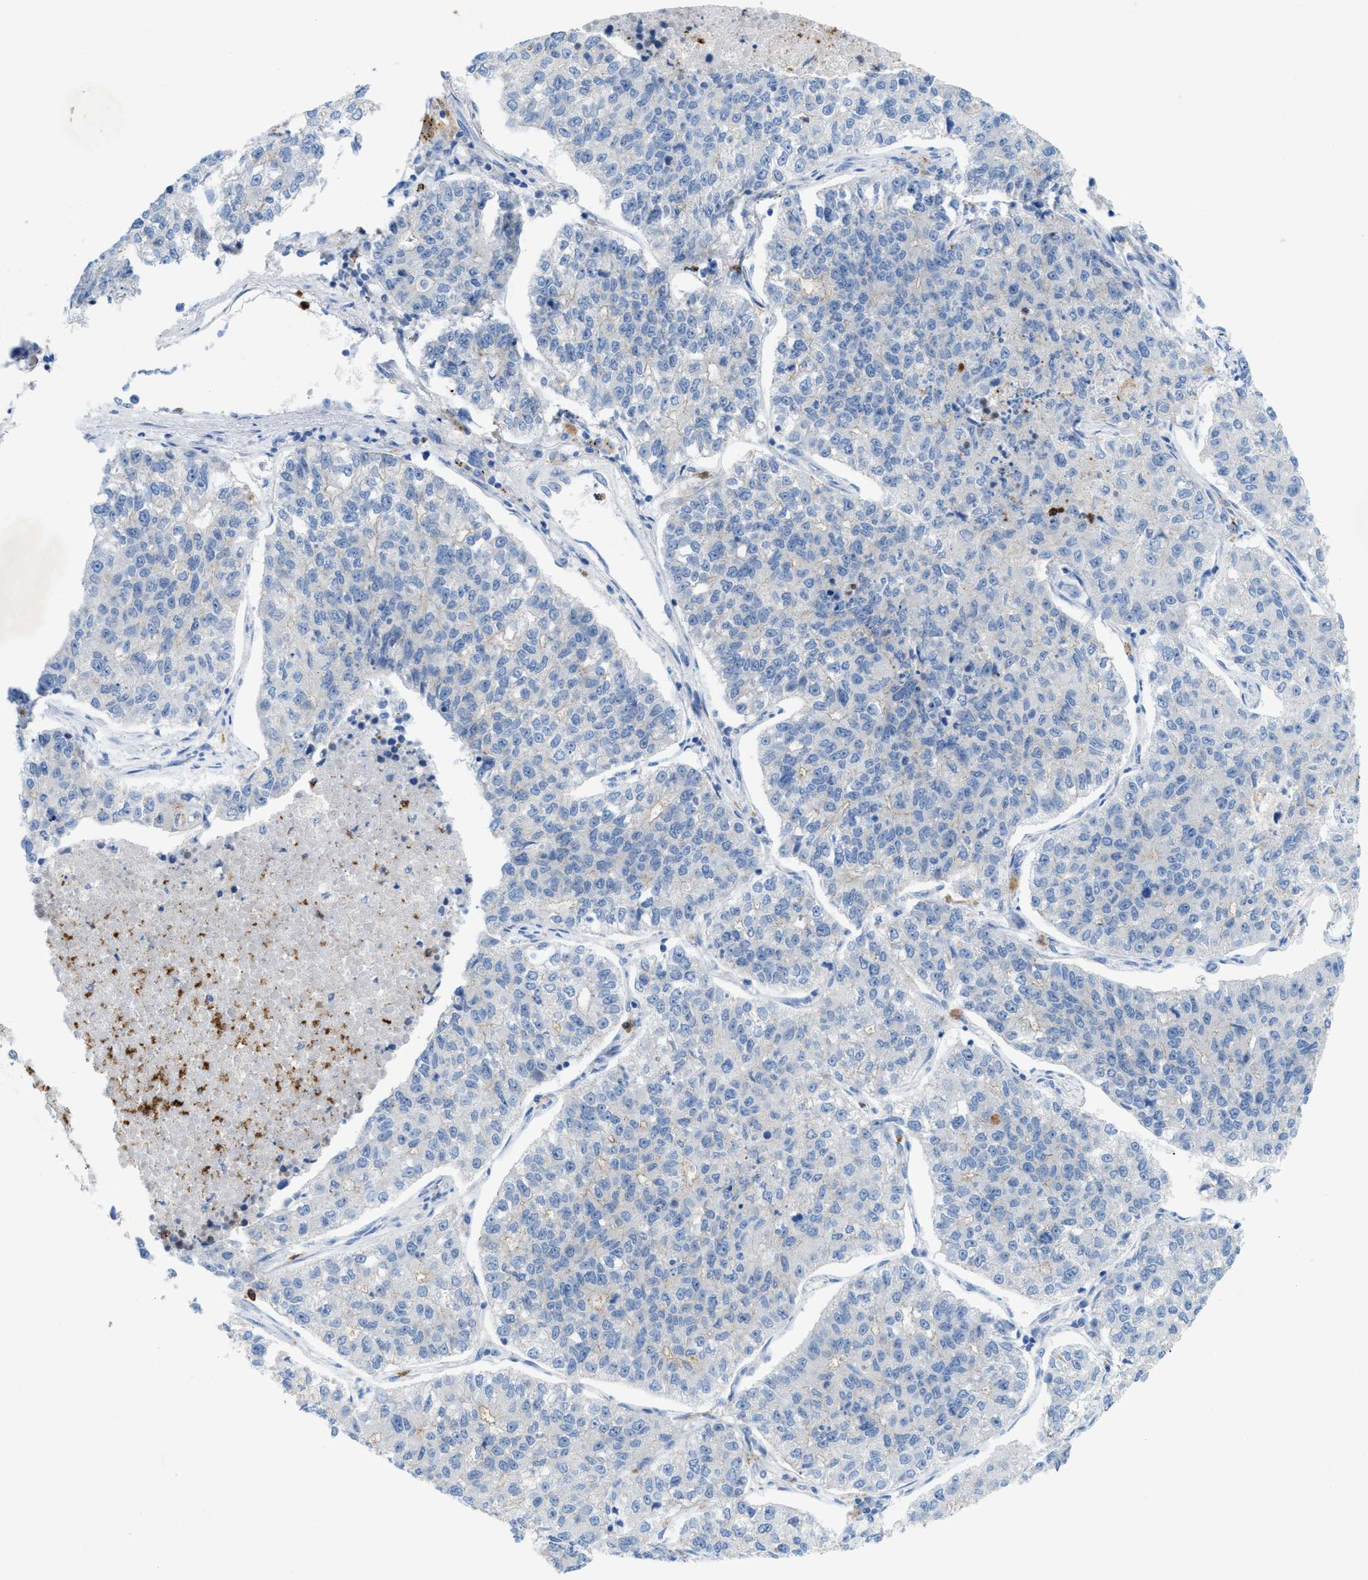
{"staining": {"intensity": "negative", "quantity": "none", "location": "none"}, "tissue": "lung cancer", "cell_type": "Tumor cells", "image_type": "cancer", "snomed": [{"axis": "morphology", "description": "Adenocarcinoma, NOS"}, {"axis": "topography", "description": "Lung"}], "caption": "Immunohistochemistry histopathology image of human lung cancer stained for a protein (brown), which reveals no positivity in tumor cells.", "gene": "CMTM1", "patient": {"sex": "male", "age": 49}}